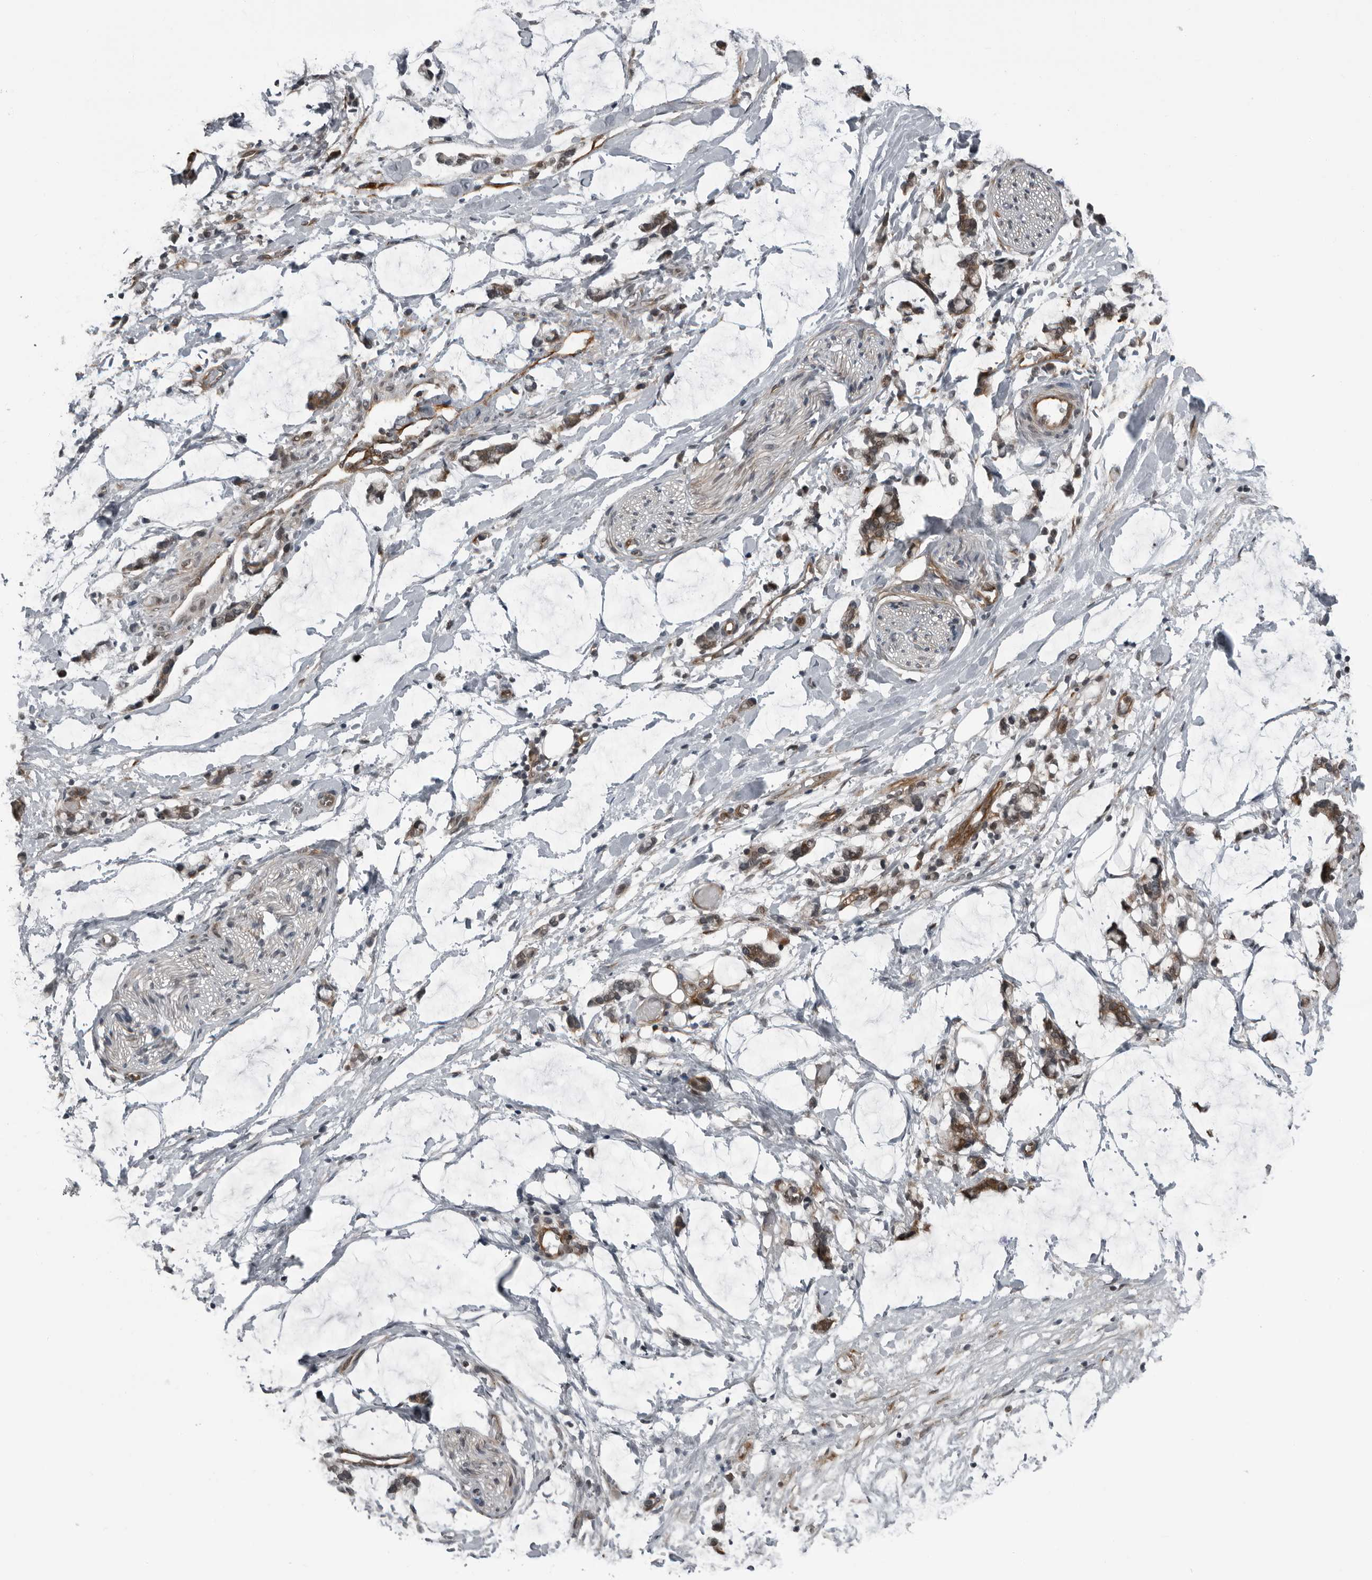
{"staining": {"intensity": "negative", "quantity": "none", "location": "none"}, "tissue": "adipose tissue", "cell_type": "Adipocytes", "image_type": "normal", "snomed": [{"axis": "morphology", "description": "Normal tissue, NOS"}, {"axis": "morphology", "description": "Adenocarcinoma, NOS"}, {"axis": "topography", "description": "Colon"}, {"axis": "topography", "description": "Peripheral nerve tissue"}], "caption": "An IHC photomicrograph of benign adipose tissue is shown. There is no staining in adipocytes of adipose tissue. (Stains: DAB (3,3'-diaminobenzidine) immunohistochemistry with hematoxylin counter stain, Microscopy: brightfield microscopy at high magnification).", "gene": "FAM102B", "patient": {"sex": "male", "age": 14}}